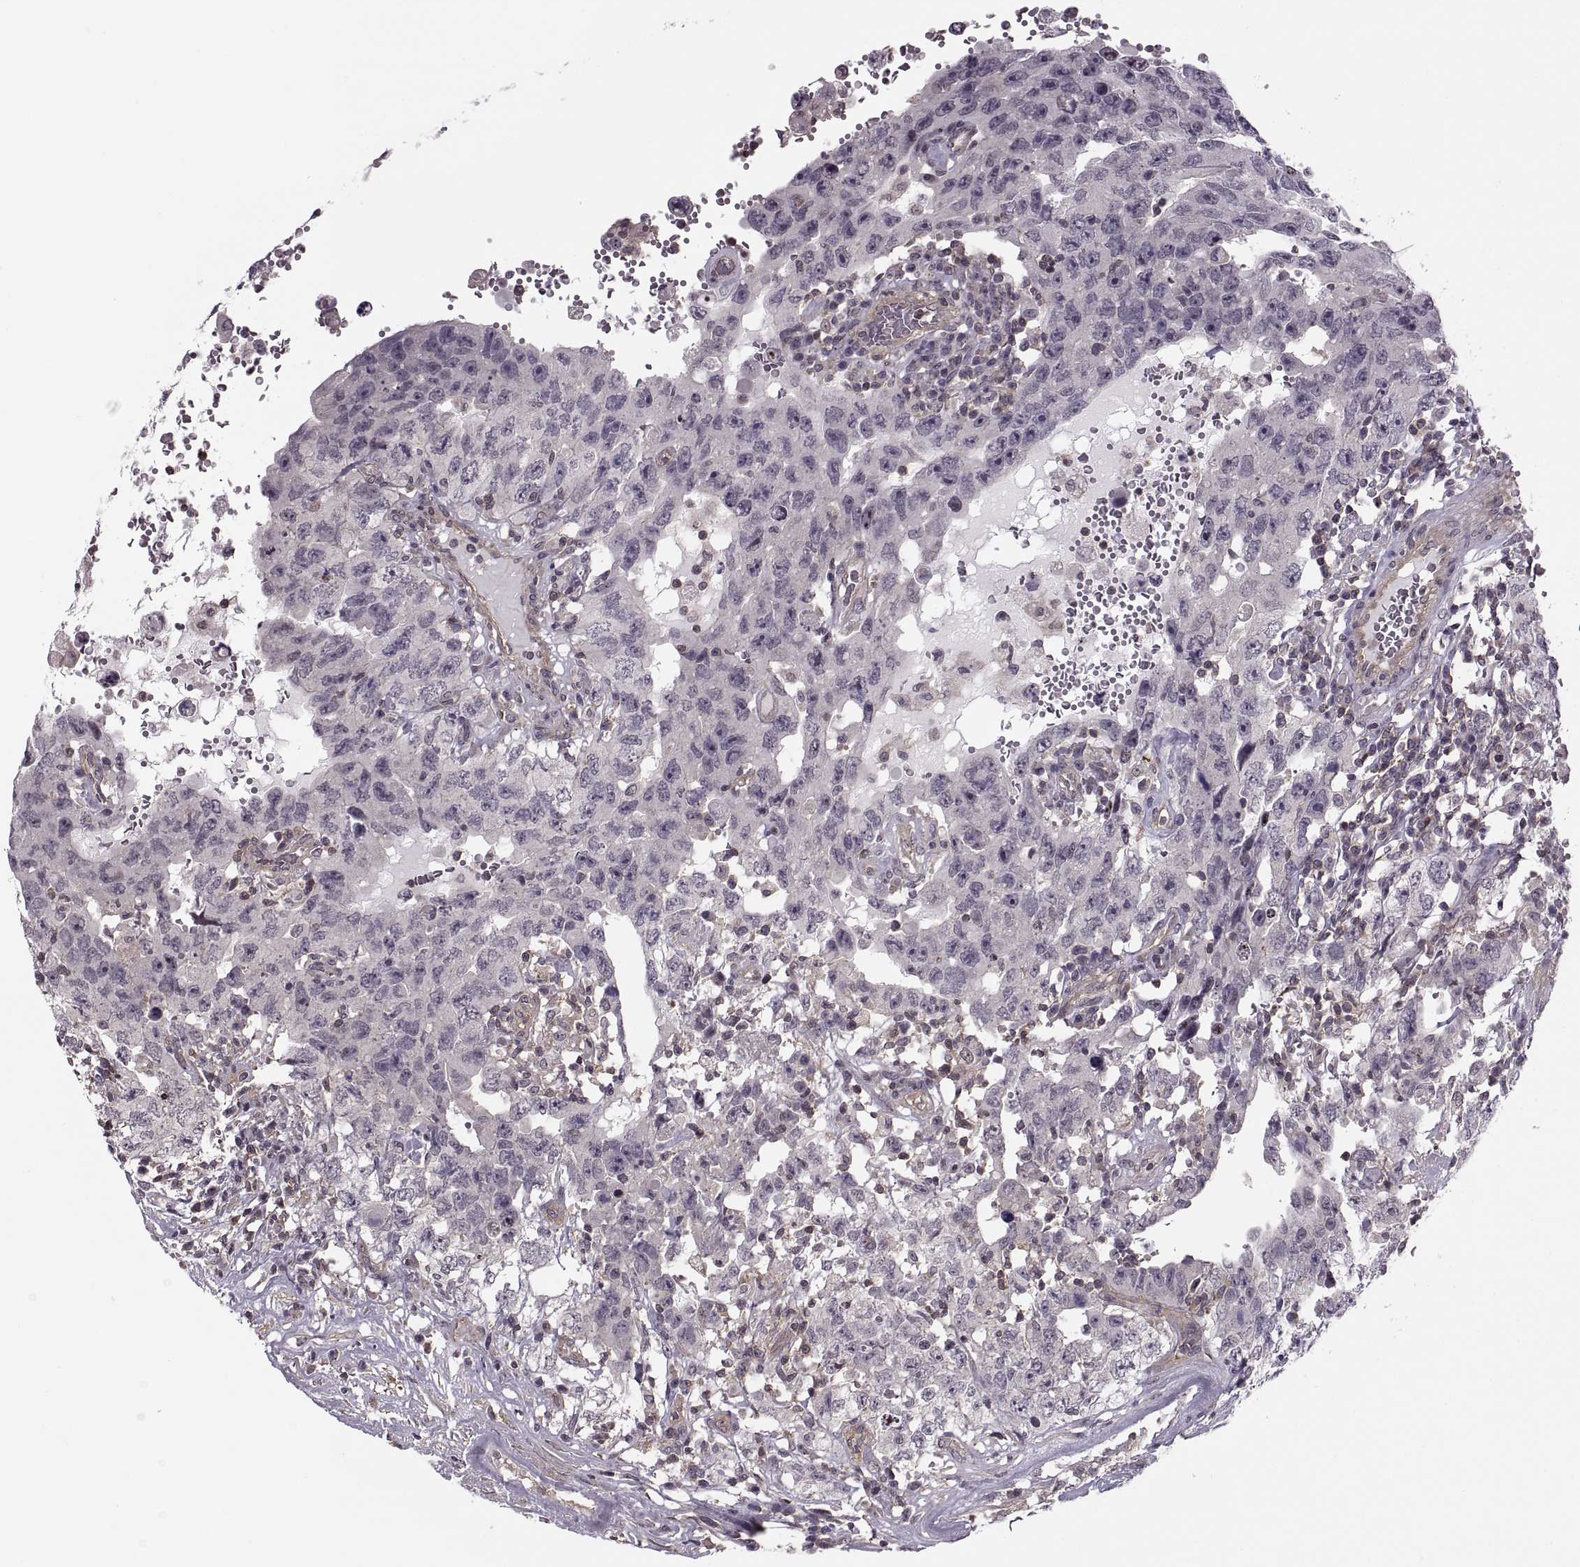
{"staining": {"intensity": "negative", "quantity": "none", "location": "none"}, "tissue": "testis cancer", "cell_type": "Tumor cells", "image_type": "cancer", "snomed": [{"axis": "morphology", "description": "Carcinoma, Embryonal, NOS"}, {"axis": "topography", "description": "Testis"}], "caption": "This is a photomicrograph of IHC staining of embryonal carcinoma (testis), which shows no positivity in tumor cells. Brightfield microscopy of immunohistochemistry stained with DAB (brown) and hematoxylin (blue), captured at high magnification.", "gene": "LUZP2", "patient": {"sex": "male", "age": 26}}